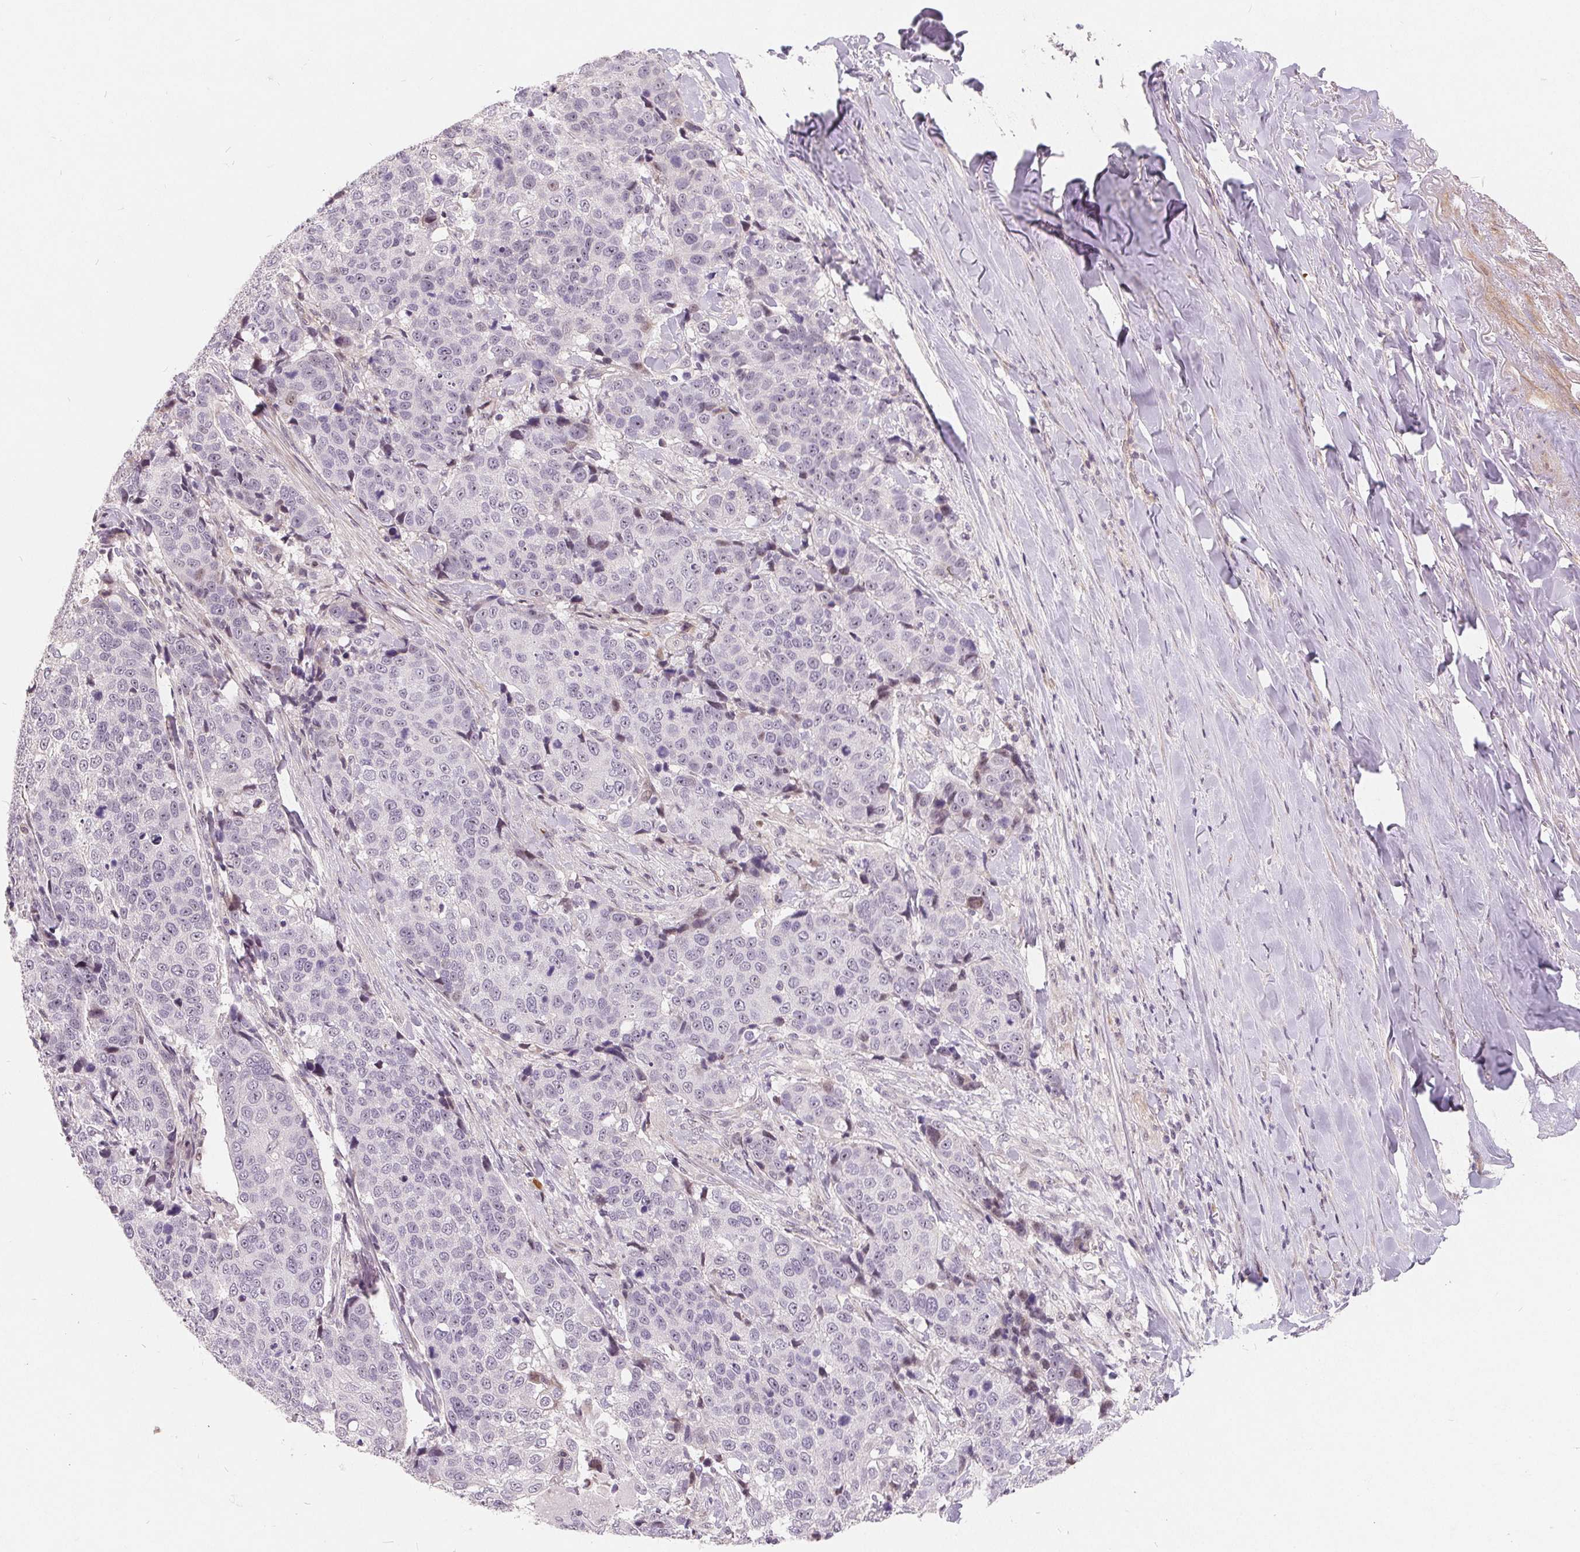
{"staining": {"intensity": "negative", "quantity": "none", "location": "none"}, "tissue": "lung cancer", "cell_type": "Tumor cells", "image_type": "cancer", "snomed": [{"axis": "morphology", "description": "Squamous cell carcinoma, NOS"}, {"axis": "topography", "description": "Lymph node"}, {"axis": "topography", "description": "Lung"}], "caption": "Immunohistochemistry (IHC) photomicrograph of lung cancer (squamous cell carcinoma) stained for a protein (brown), which exhibits no staining in tumor cells. The staining was performed using DAB to visualize the protein expression in brown, while the nuclei were stained in blue with hematoxylin (Magnification: 20x).", "gene": "NRG2", "patient": {"sex": "male", "age": 61}}